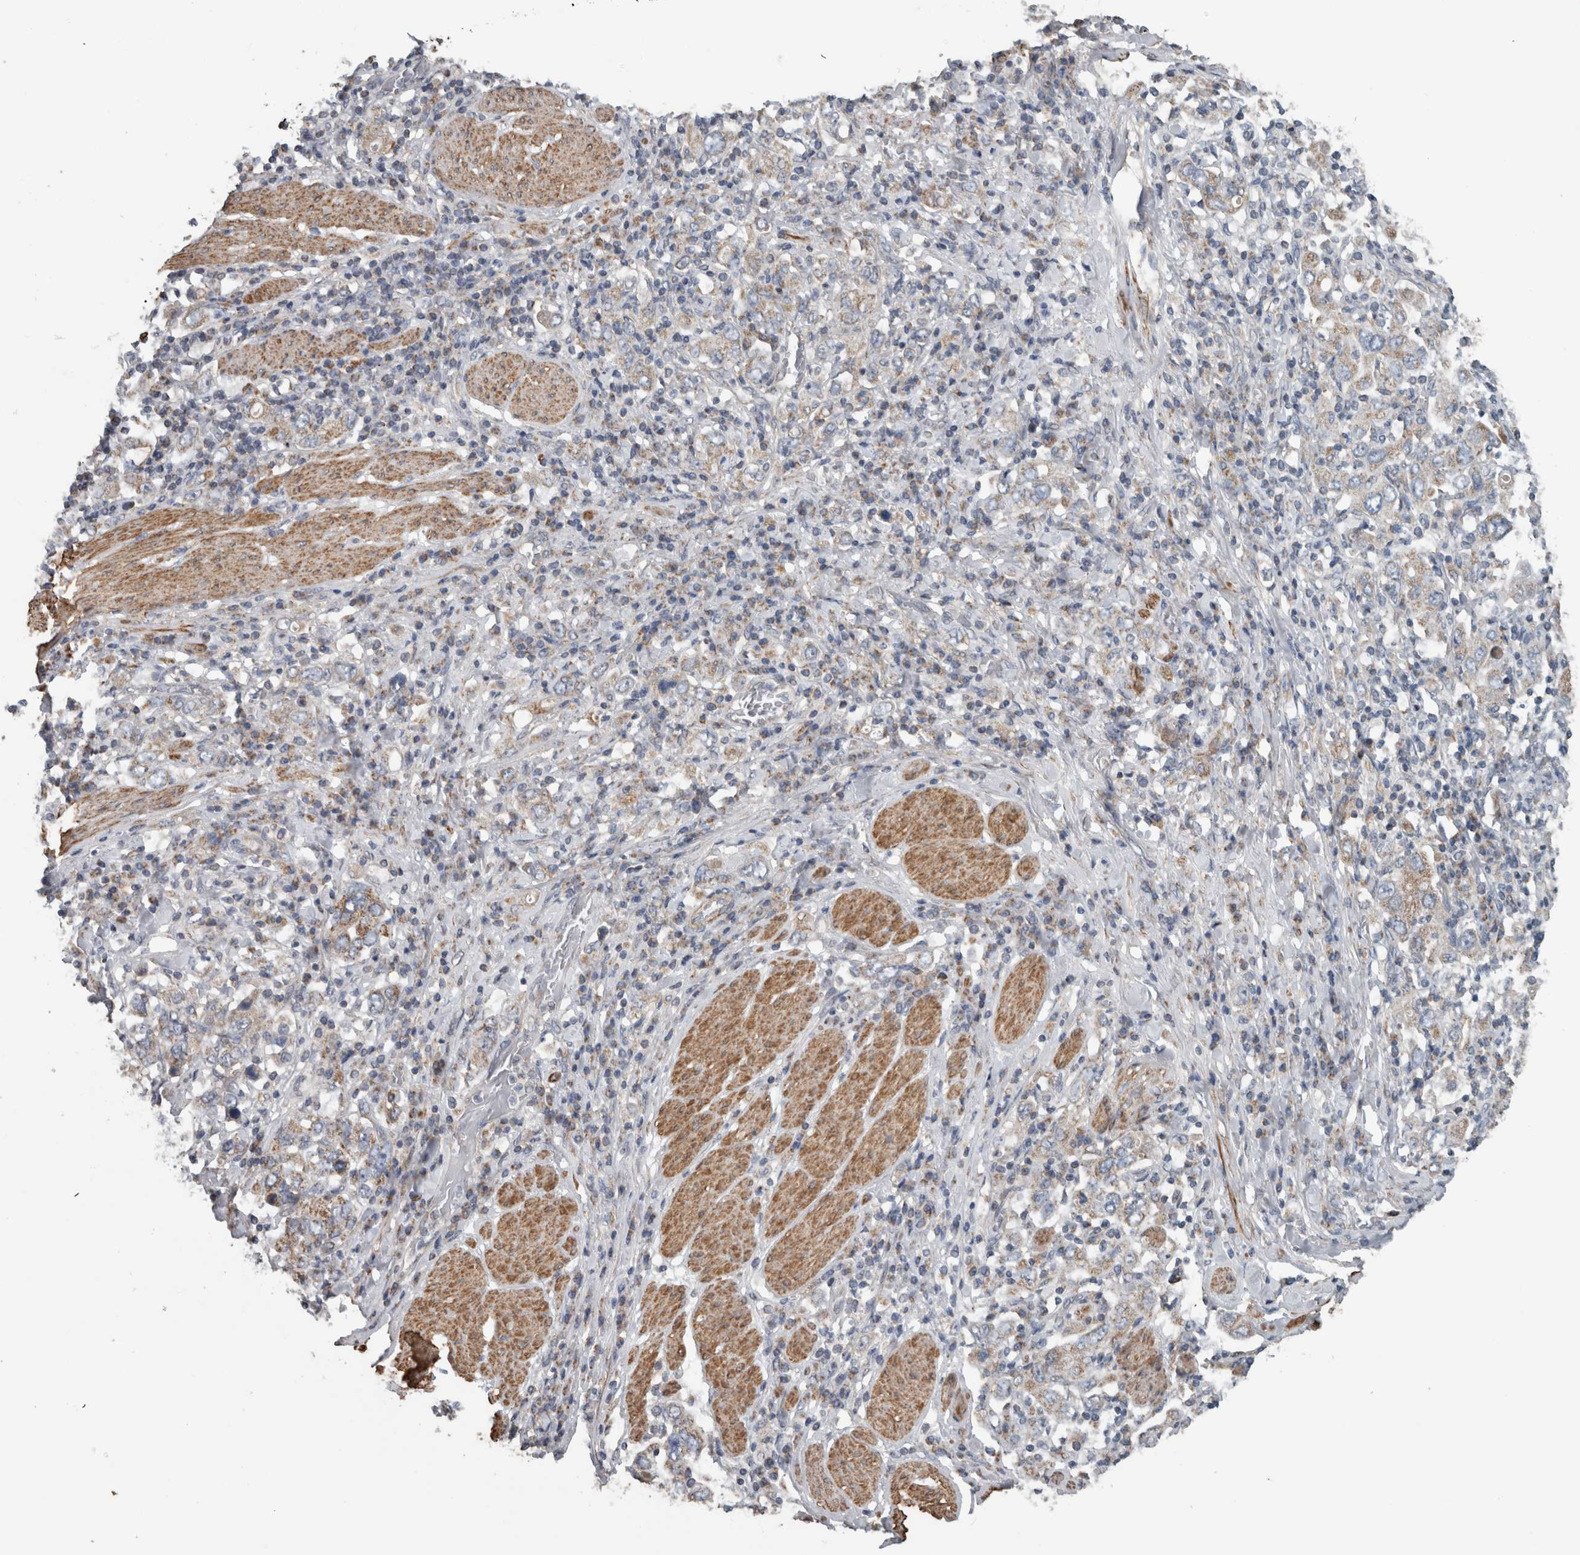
{"staining": {"intensity": "weak", "quantity": "25%-75%", "location": "cytoplasmic/membranous"}, "tissue": "stomach cancer", "cell_type": "Tumor cells", "image_type": "cancer", "snomed": [{"axis": "morphology", "description": "Adenocarcinoma, NOS"}, {"axis": "topography", "description": "Stomach, upper"}], "caption": "Stomach cancer (adenocarcinoma) tissue shows weak cytoplasmic/membranous expression in about 25%-75% of tumor cells", "gene": "ARMC1", "patient": {"sex": "male", "age": 62}}